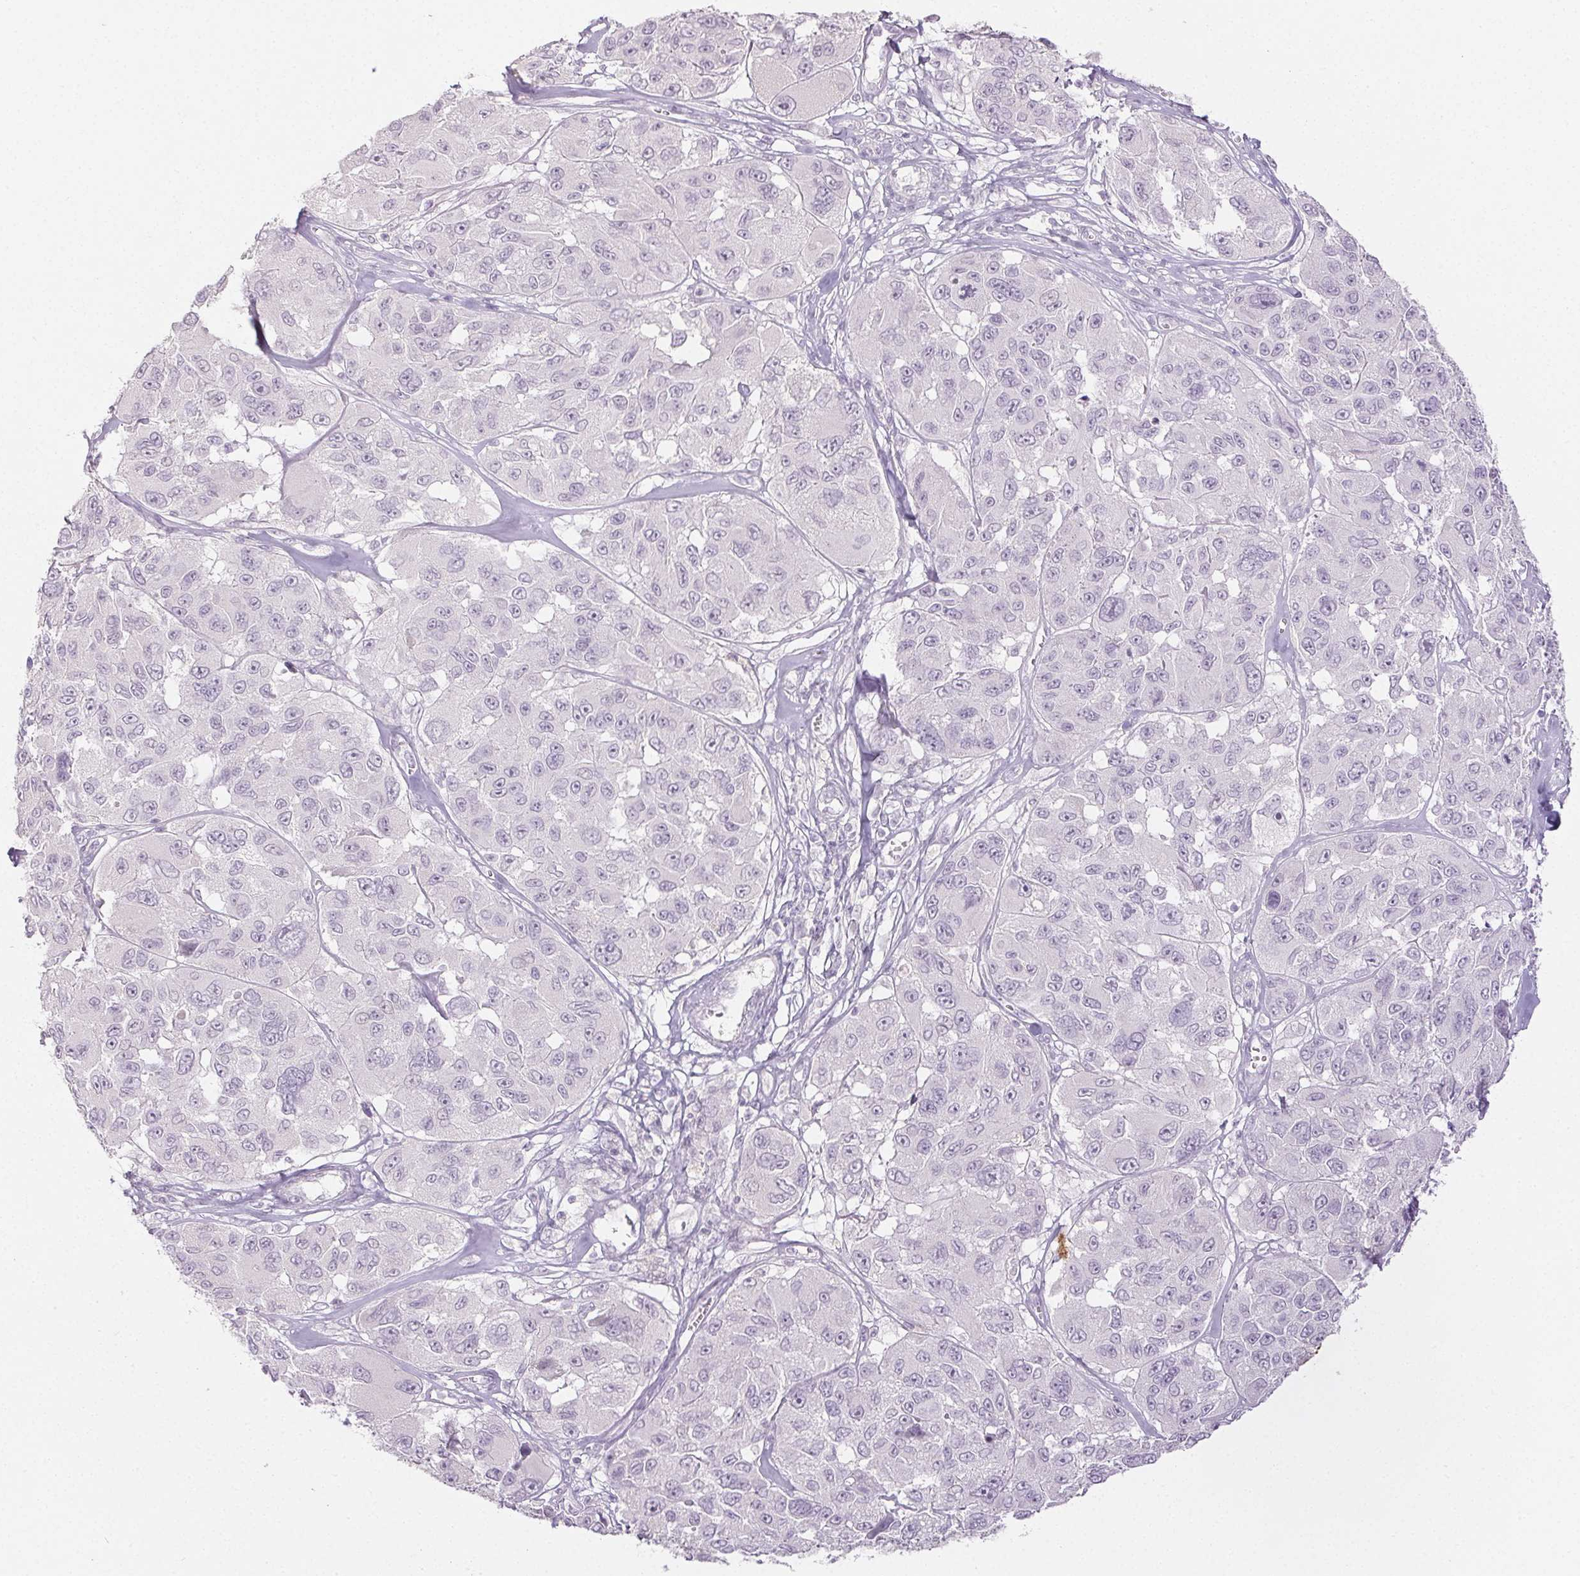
{"staining": {"intensity": "negative", "quantity": "none", "location": "none"}, "tissue": "melanoma", "cell_type": "Tumor cells", "image_type": "cancer", "snomed": [{"axis": "morphology", "description": "Malignant melanoma, NOS"}, {"axis": "topography", "description": "Skin"}], "caption": "Immunohistochemistry (IHC) of human melanoma shows no positivity in tumor cells.", "gene": "PI3", "patient": {"sex": "female", "age": 66}}